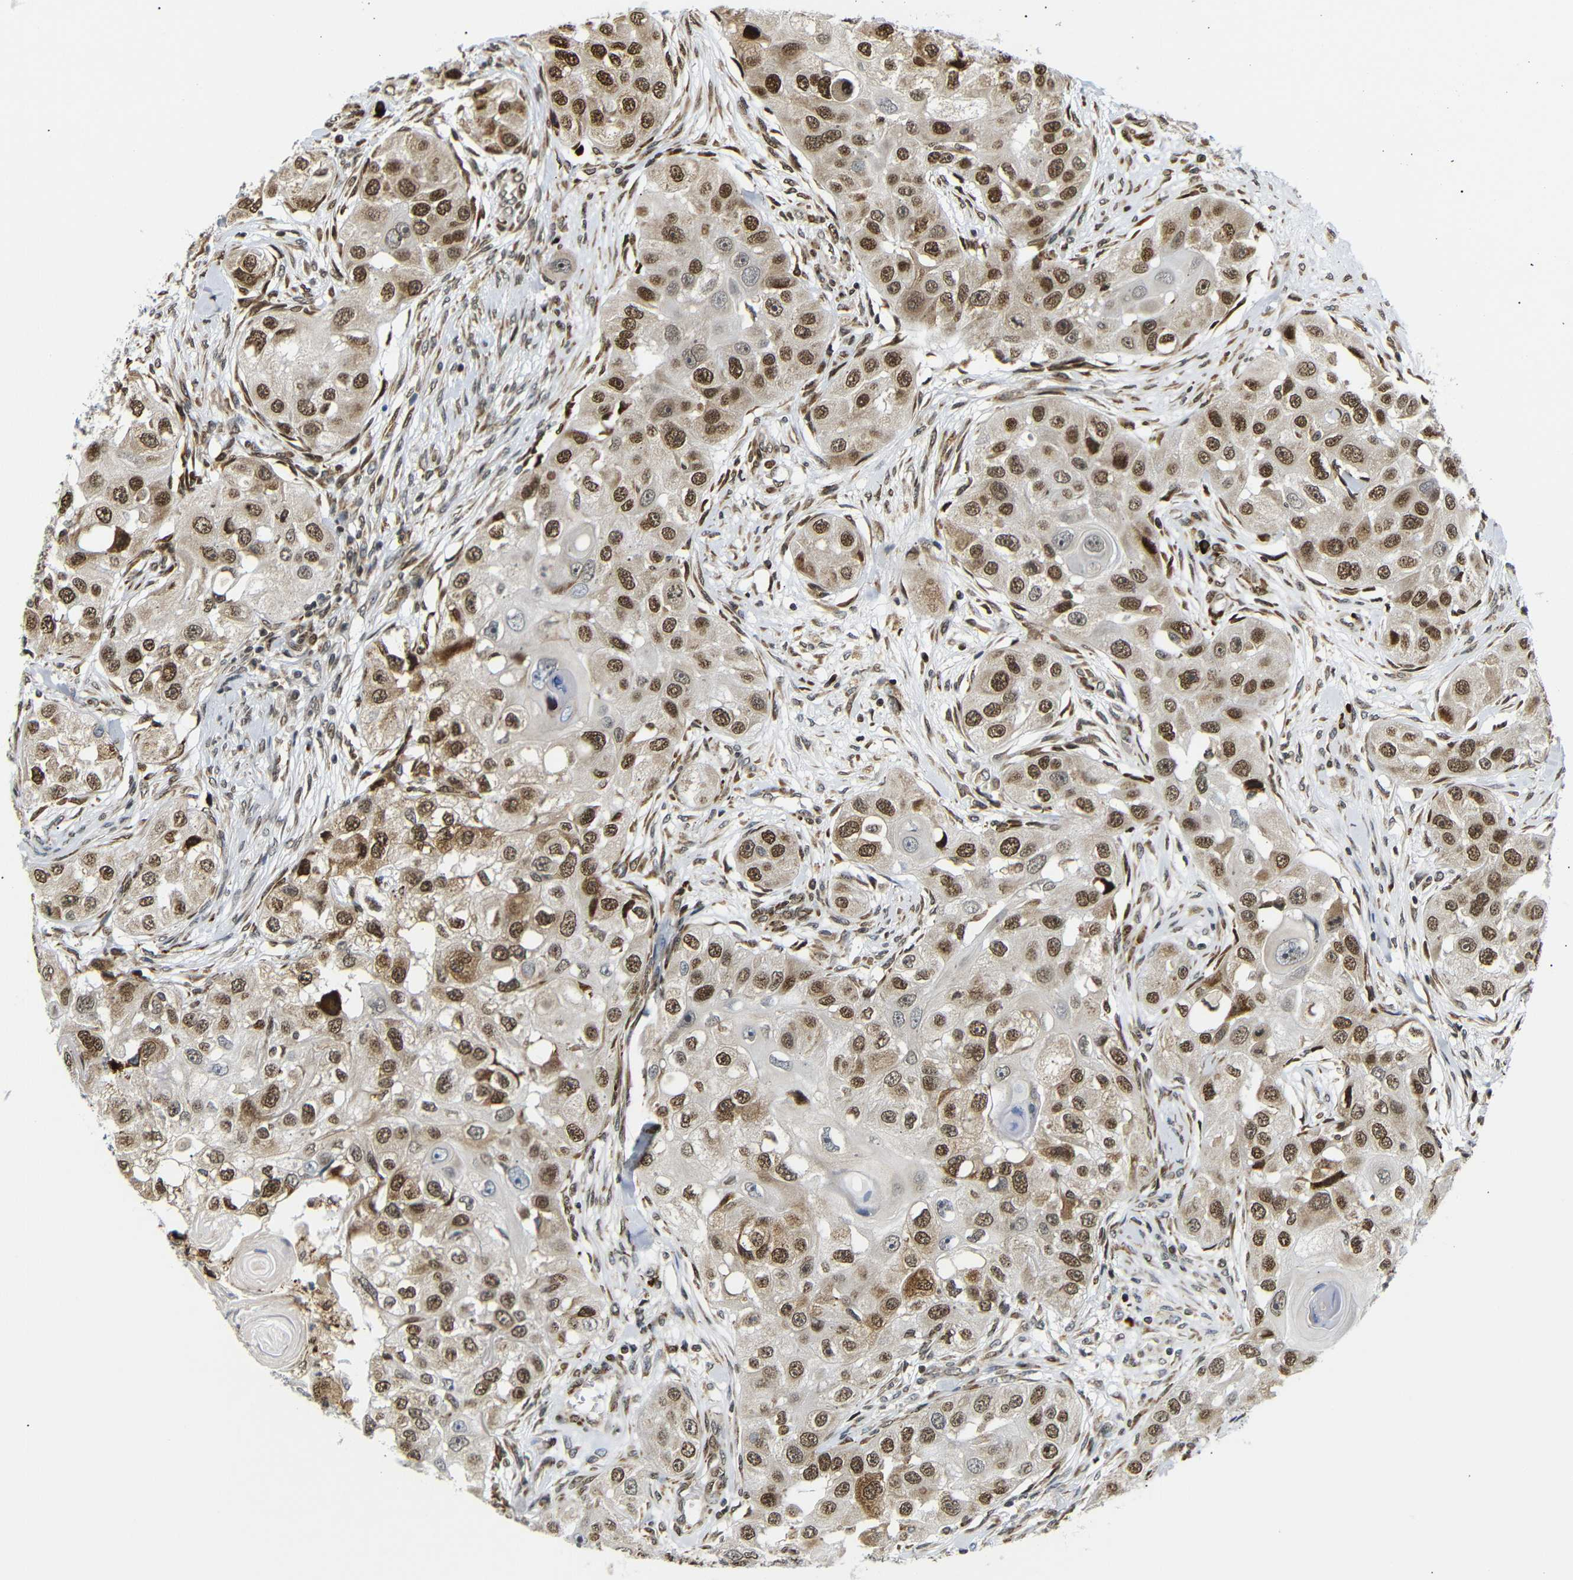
{"staining": {"intensity": "strong", "quantity": ">75%", "location": "cytoplasmic/membranous,nuclear"}, "tissue": "head and neck cancer", "cell_type": "Tumor cells", "image_type": "cancer", "snomed": [{"axis": "morphology", "description": "Normal tissue, NOS"}, {"axis": "morphology", "description": "Squamous cell carcinoma, NOS"}, {"axis": "topography", "description": "Skeletal muscle"}, {"axis": "topography", "description": "Head-Neck"}], "caption": "Protein staining by IHC shows strong cytoplasmic/membranous and nuclear positivity in approximately >75% of tumor cells in head and neck cancer (squamous cell carcinoma).", "gene": "SPCS2", "patient": {"sex": "male", "age": 51}}